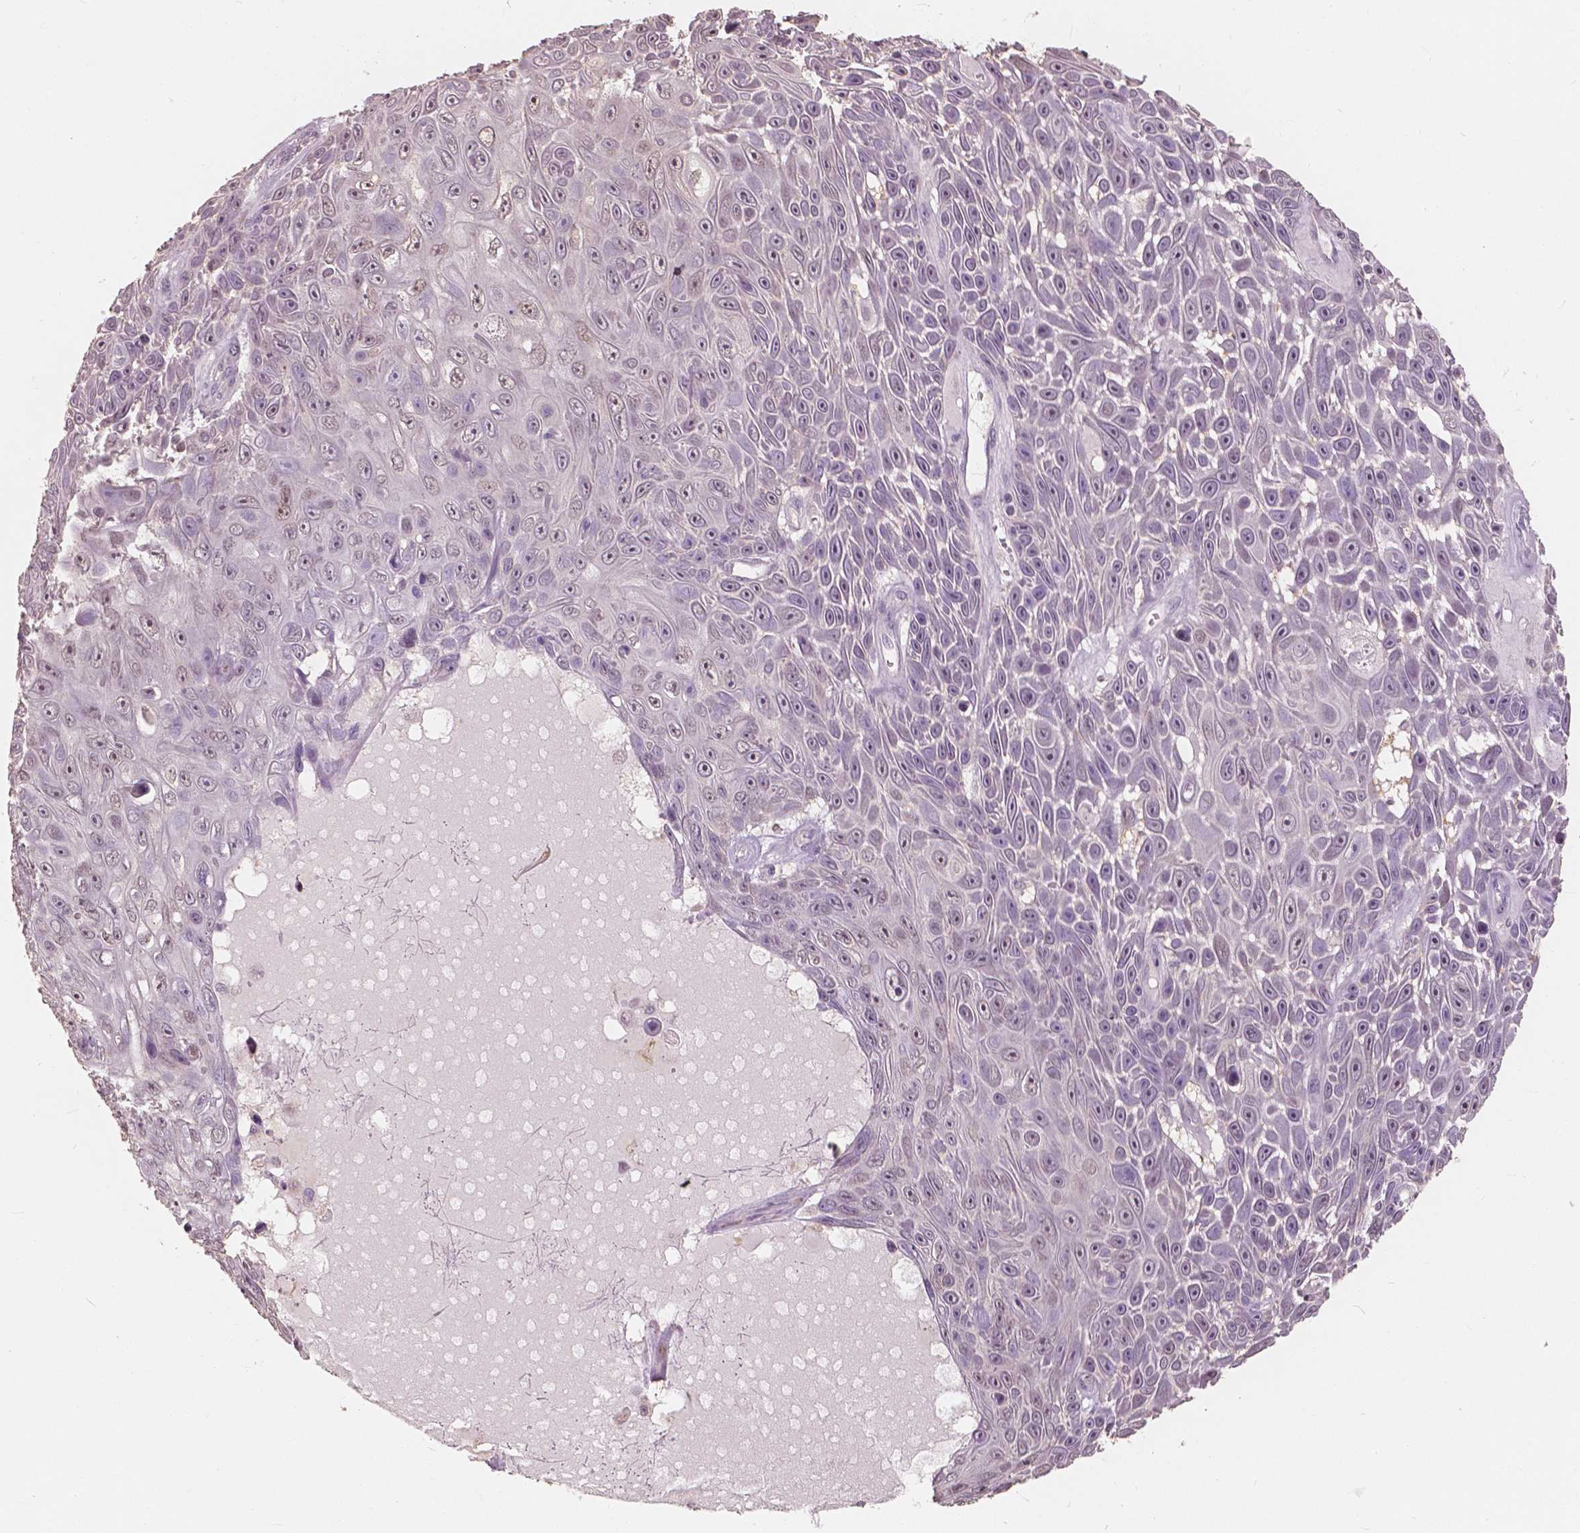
{"staining": {"intensity": "moderate", "quantity": "<25%", "location": "nuclear"}, "tissue": "skin cancer", "cell_type": "Tumor cells", "image_type": "cancer", "snomed": [{"axis": "morphology", "description": "Squamous cell carcinoma, NOS"}, {"axis": "topography", "description": "Skin"}], "caption": "This is a photomicrograph of immunohistochemistry staining of squamous cell carcinoma (skin), which shows moderate expression in the nuclear of tumor cells.", "gene": "SAT2", "patient": {"sex": "male", "age": 82}}